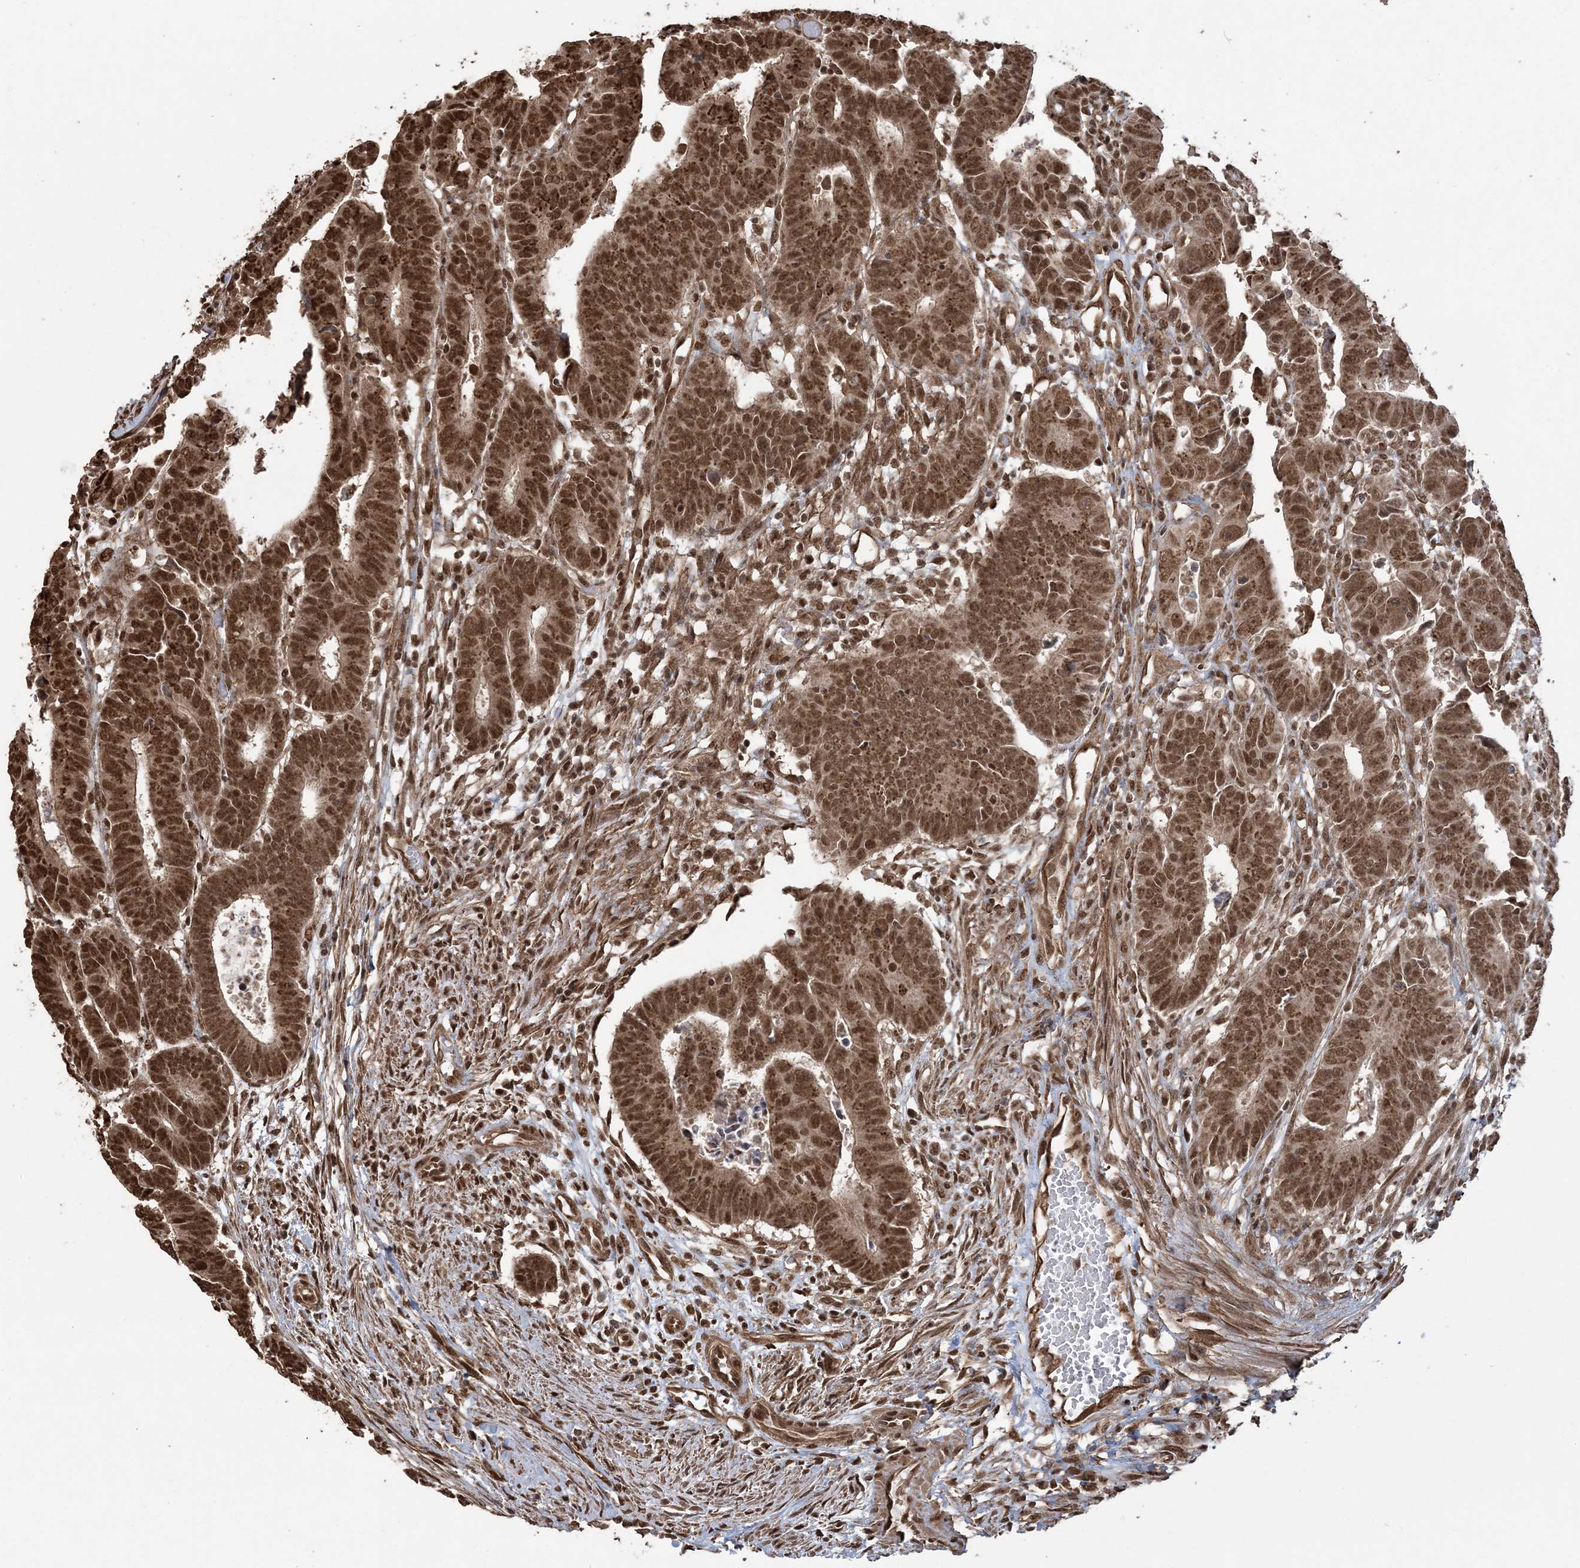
{"staining": {"intensity": "strong", "quantity": ">75%", "location": "nuclear"}, "tissue": "colorectal cancer", "cell_type": "Tumor cells", "image_type": "cancer", "snomed": [{"axis": "morphology", "description": "Adenocarcinoma, NOS"}, {"axis": "topography", "description": "Rectum"}], "caption": "This photomicrograph reveals IHC staining of adenocarcinoma (colorectal), with high strong nuclear expression in approximately >75% of tumor cells.", "gene": "ZNF839", "patient": {"sex": "female", "age": 65}}